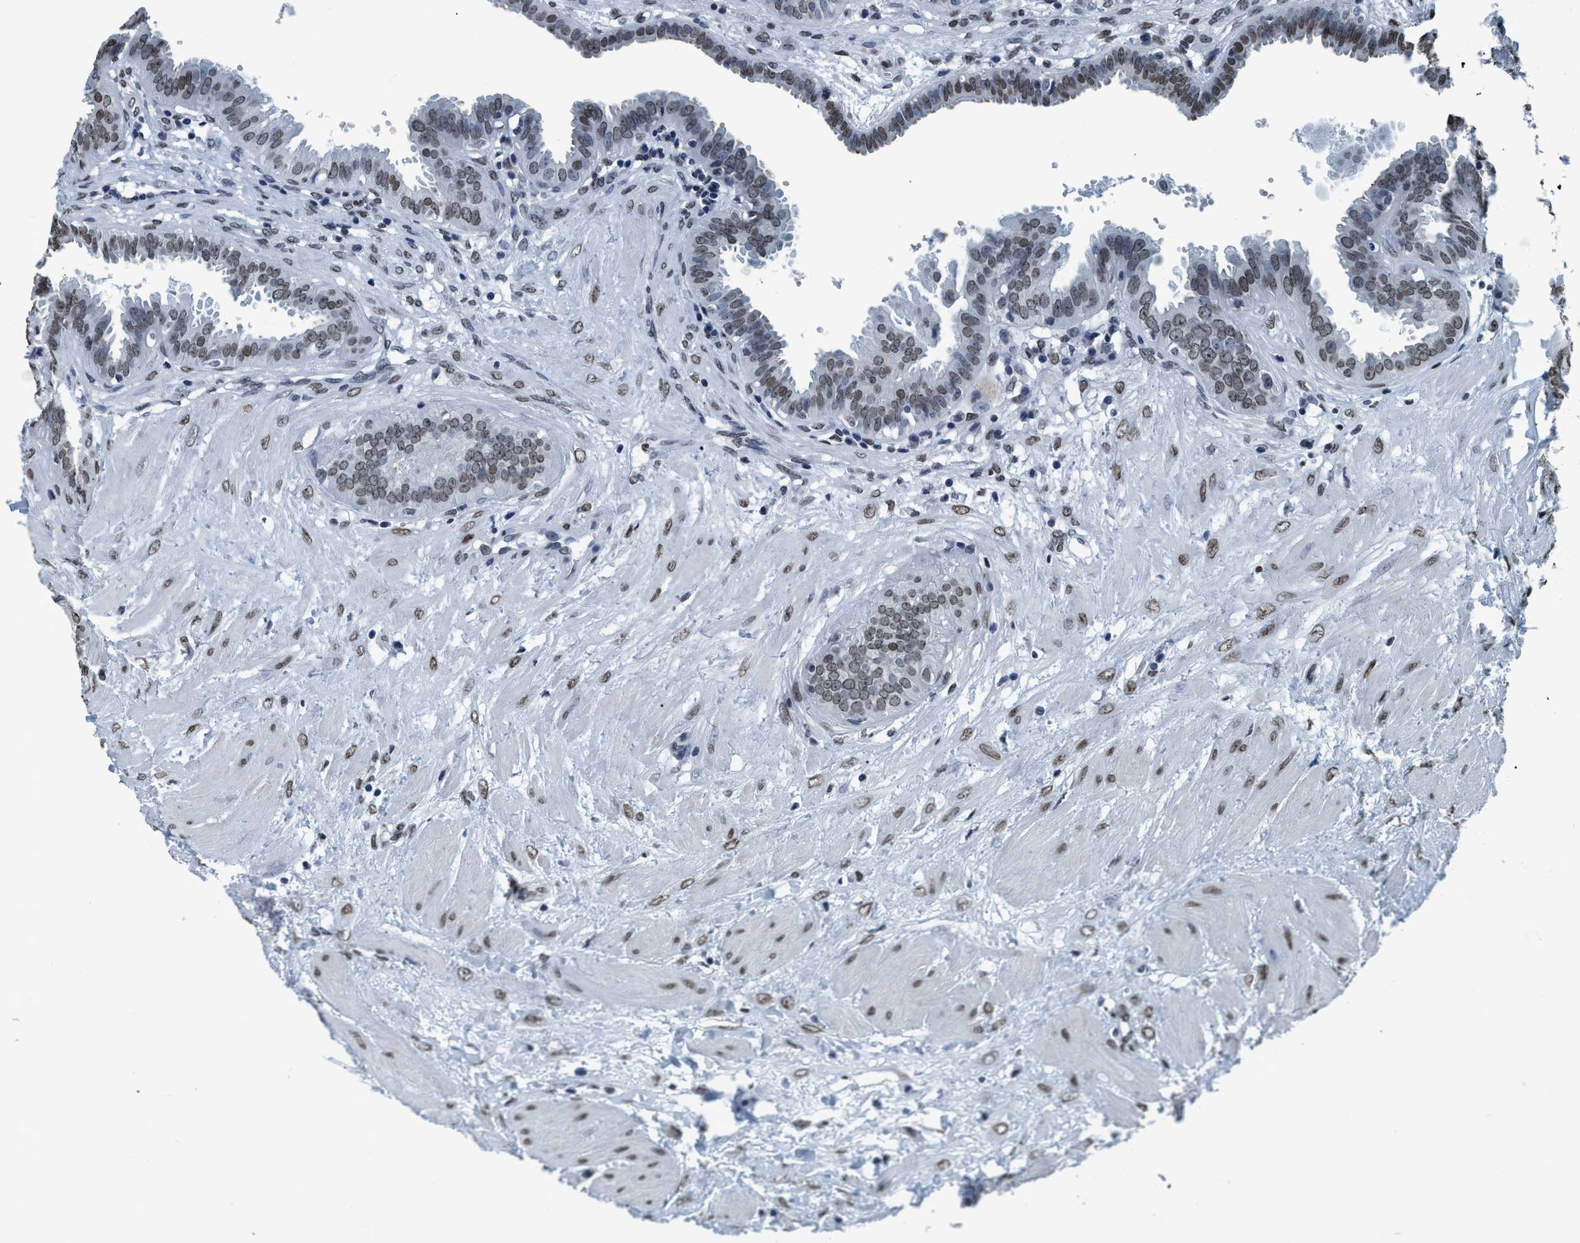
{"staining": {"intensity": "weak", "quantity": "25%-75%", "location": "nuclear"}, "tissue": "fallopian tube", "cell_type": "Glandular cells", "image_type": "normal", "snomed": [{"axis": "morphology", "description": "Normal tissue, NOS"}, {"axis": "topography", "description": "Fallopian tube"}, {"axis": "topography", "description": "Placenta"}], "caption": "This micrograph exhibits unremarkable fallopian tube stained with IHC to label a protein in brown. The nuclear of glandular cells show weak positivity for the protein. Nuclei are counter-stained blue.", "gene": "CCNE2", "patient": {"sex": "female", "age": 32}}